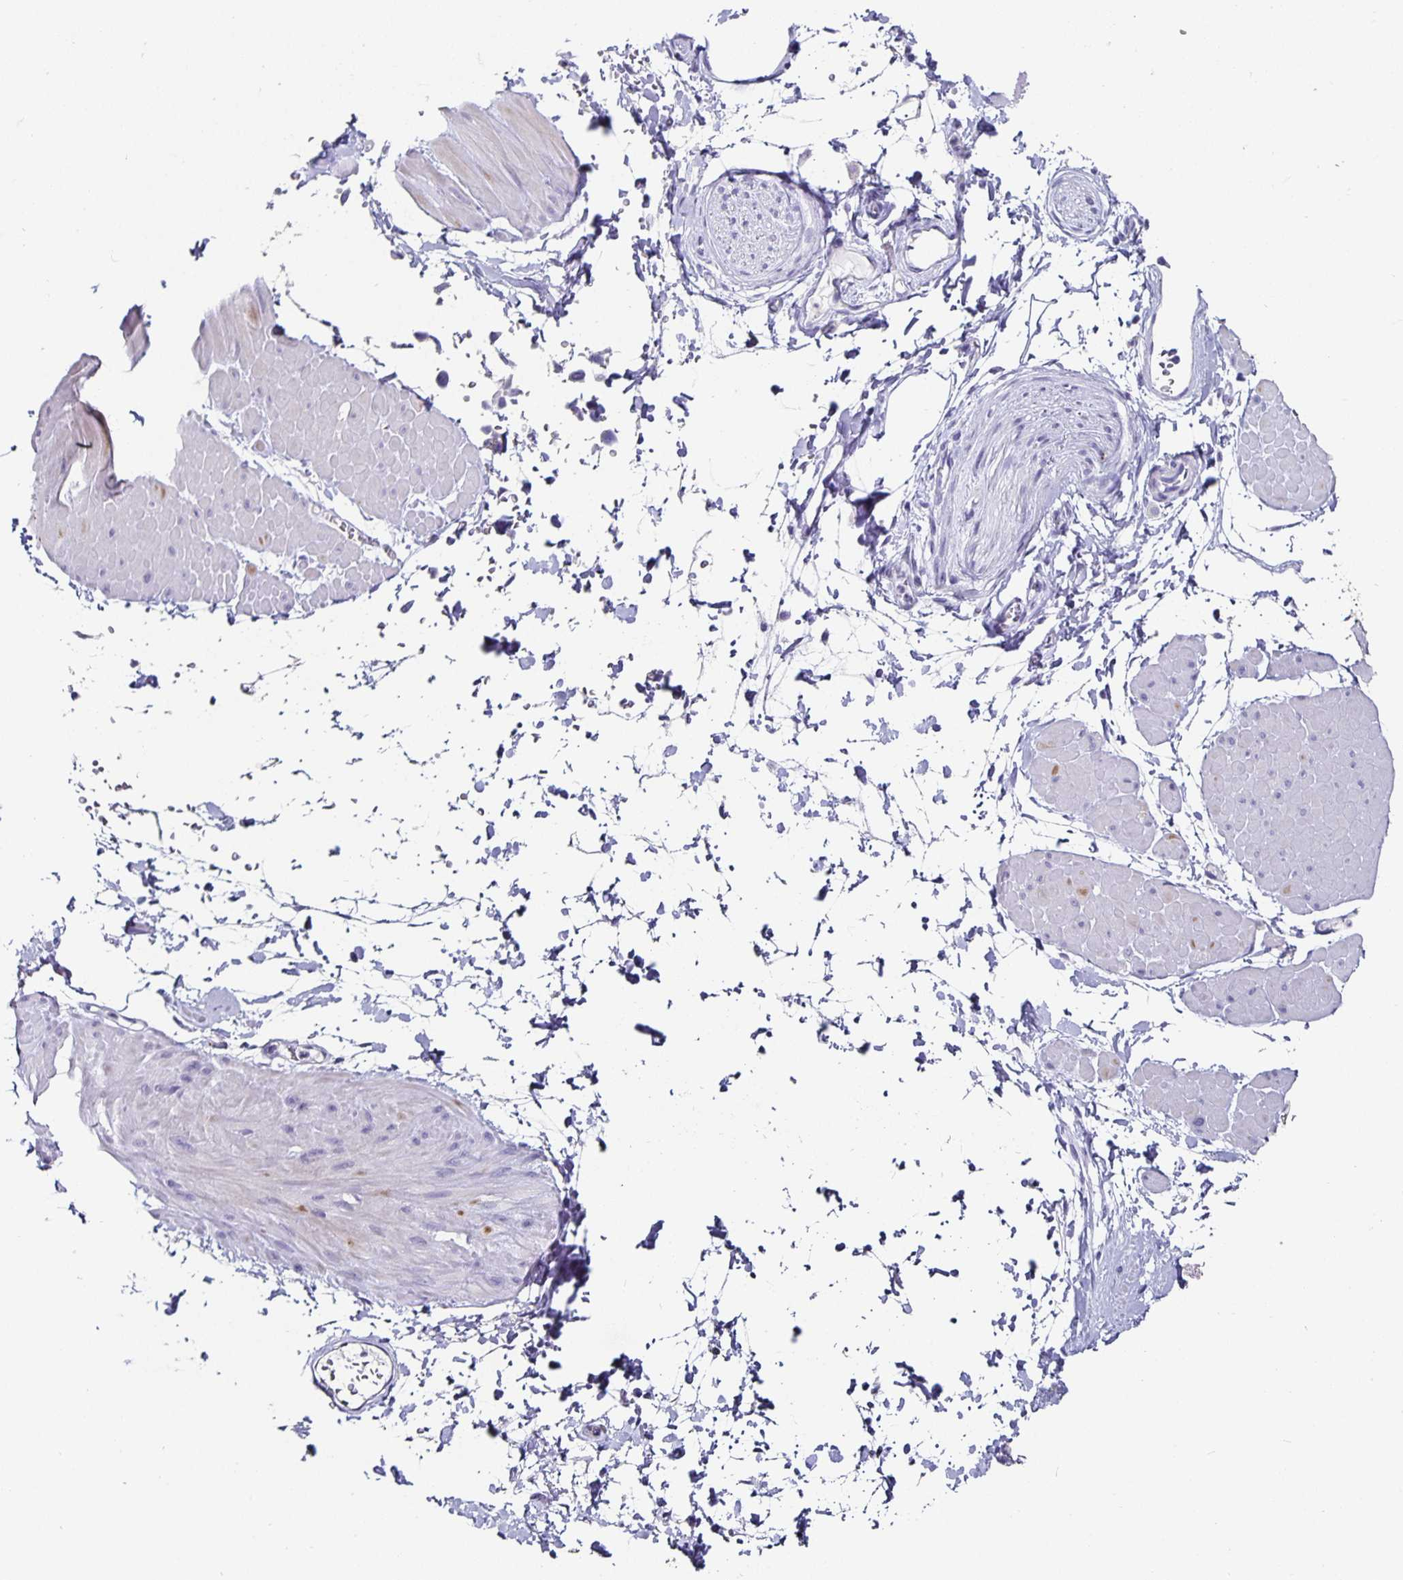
{"staining": {"intensity": "negative", "quantity": "none", "location": "none"}, "tissue": "adipose tissue", "cell_type": "Adipocytes", "image_type": "normal", "snomed": [{"axis": "morphology", "description": "Normal tissue, NOS"}, {"axis": "topography", "description": "Smooth muscle"}, {"axis": "topography", "description": "Peripheral nerve tissue"}], "caption": "Adipocytes are negative for protein expression in benign human adipose tissue. (DAB immunohistochemistry (IHC) with hematoxylin counter stain).", "gene": "CHGA", "patient": {"sex": "male", "age": 58}}